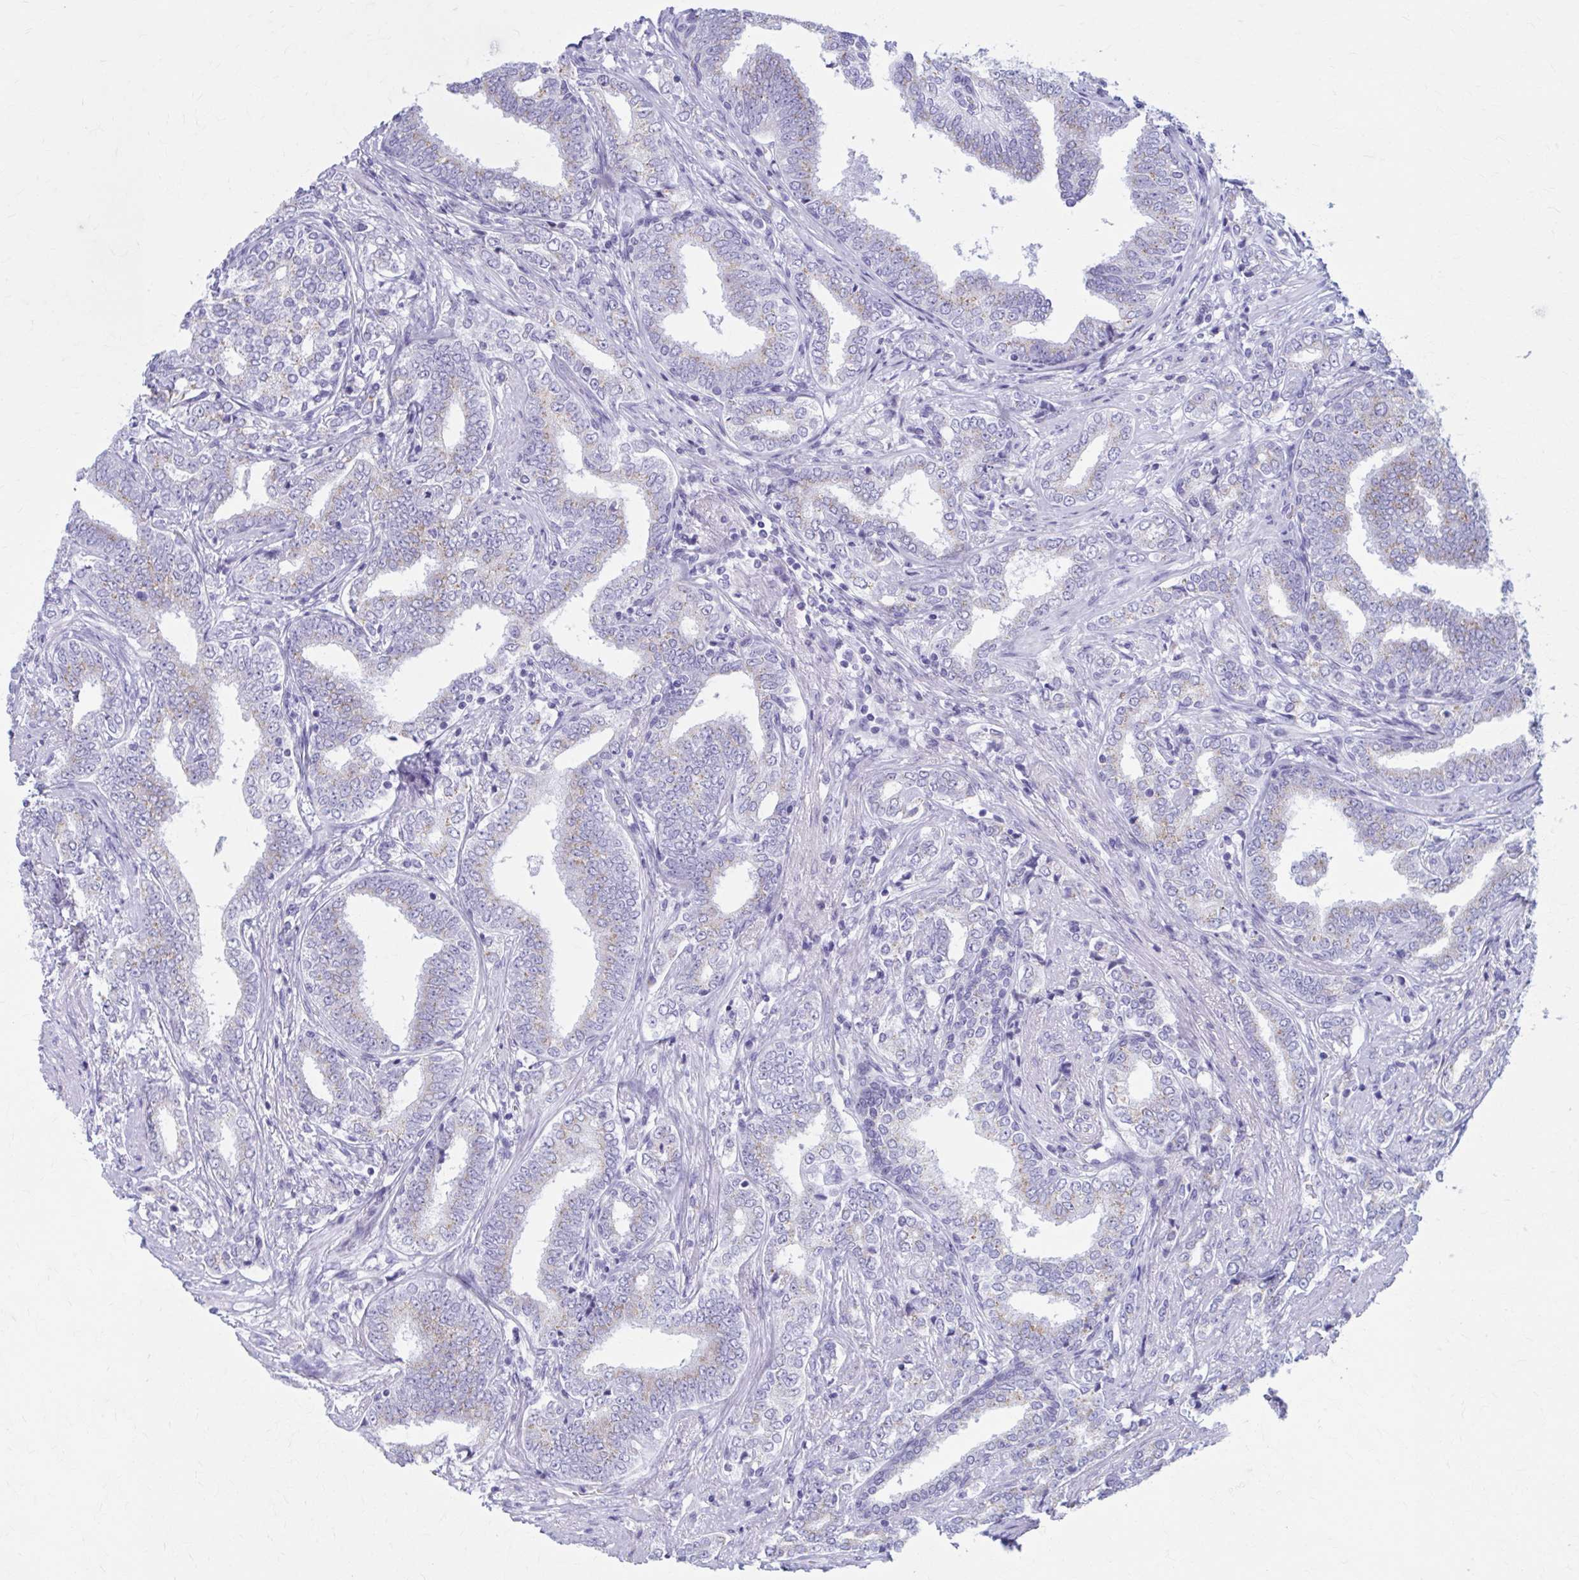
{"staining": {"intensity": "weak", "quantity": "25%-75%", "location": "cytoplasmic/membranous"}, "tissue": "prostate cancer", "cell_type": "Tumor cells", "image_type": "cancer", "snomed": [{"axis": "morphology", "description": "Adenocarcinoma, High grade"}, {"axis": "topography", "description": "Prostate"}], "caption": "This is a micrograph of immunohistochemistry (IHC) staining of prostate cancer (high-grade adenocarcinoma), which shows weak positivity in the cytoplasmic/membranous of tumor cells.", "gene": "KCNE2", "patient": {"sex": "male", "age": 72}}